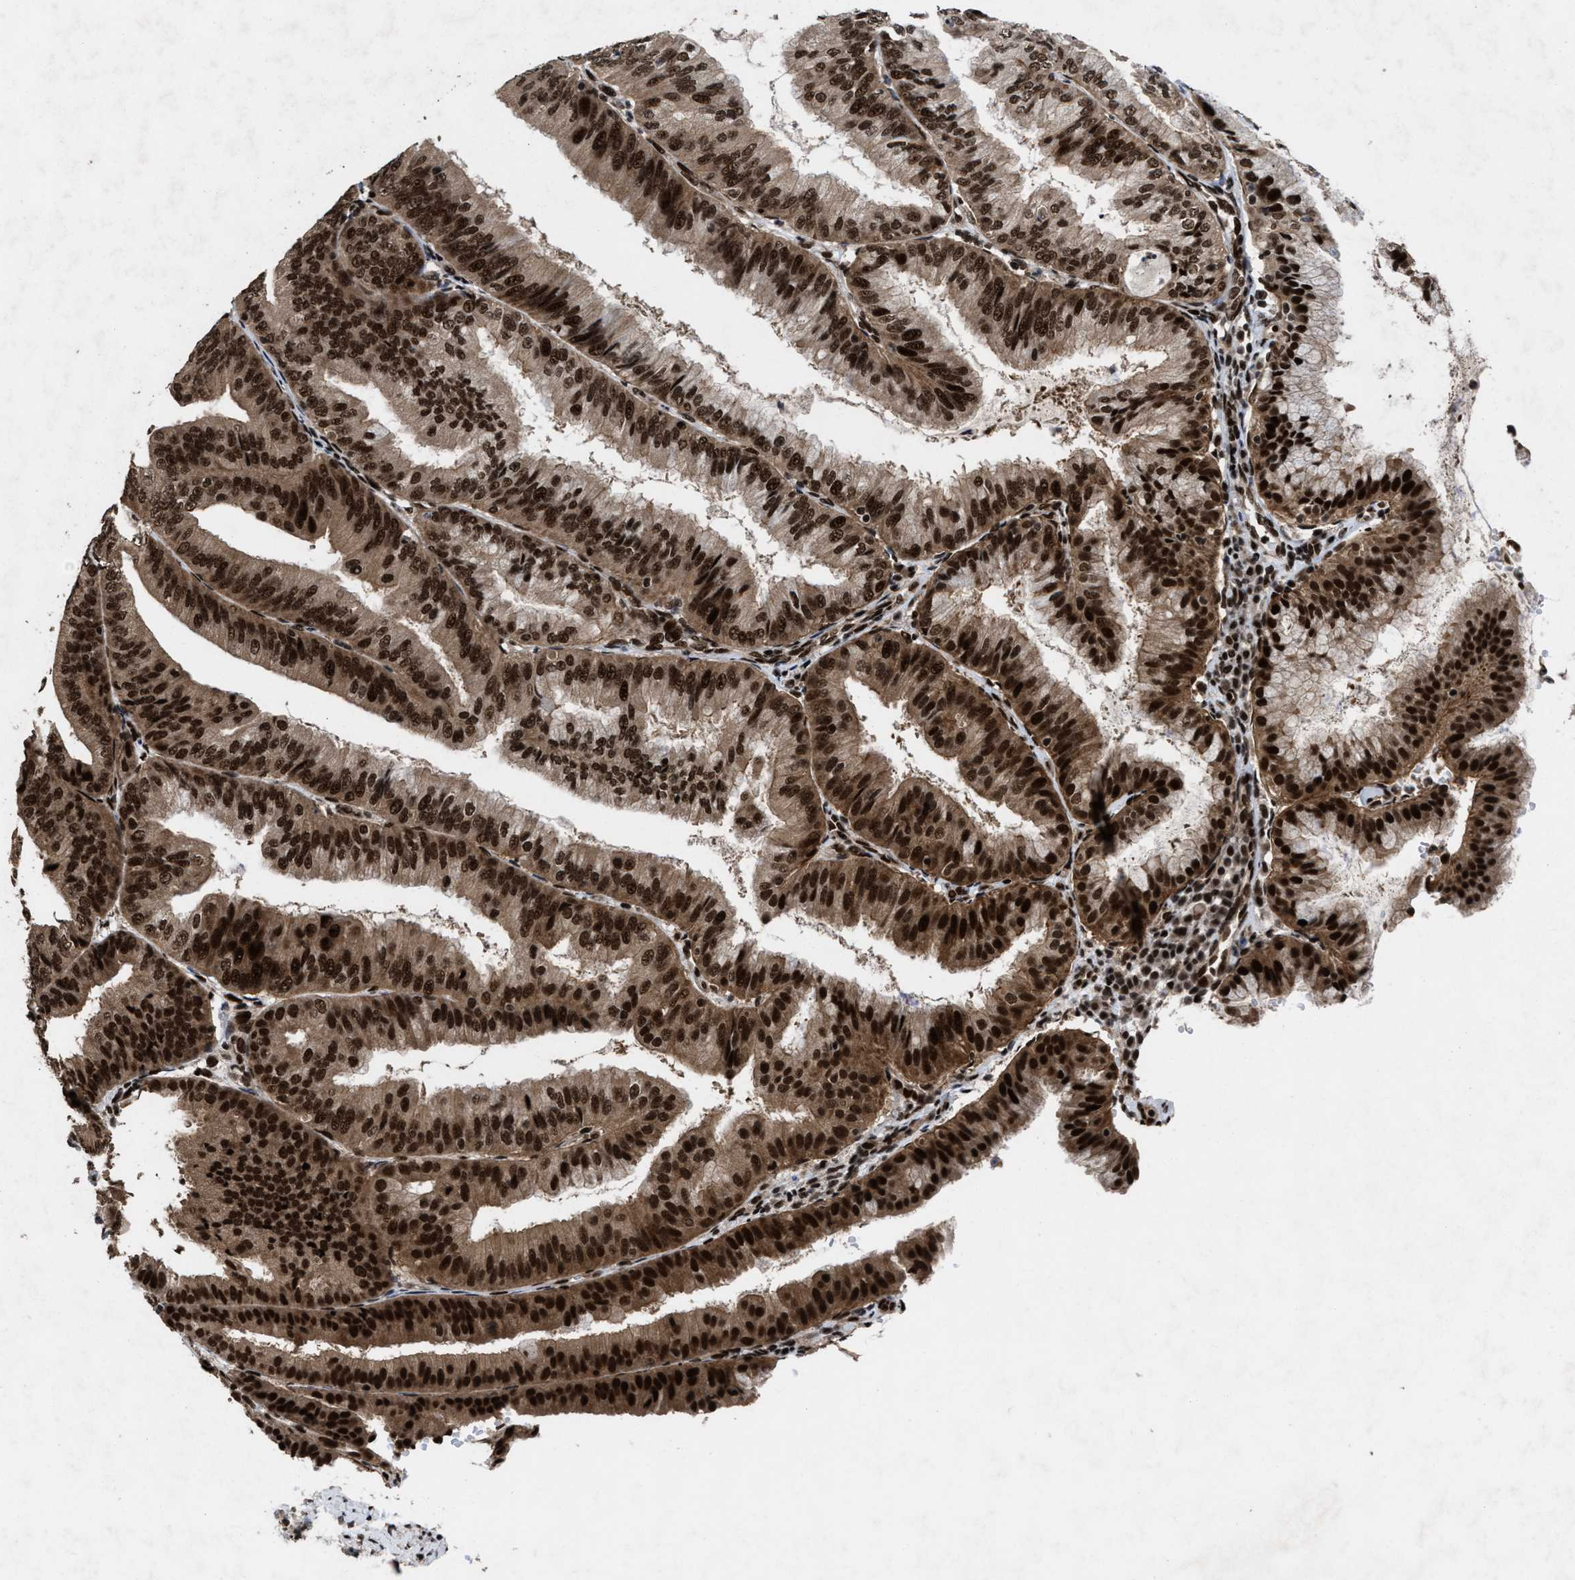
{"staining": {"intensity": "strong", "quantity": ">75%", "location": "cytoplasmic/membranous,nuclear"}, "tissue": "endometrial cancer", "cell_type": "Tumor cells", "image_type": "cancer", "snomed": [{"axis": "morphology", "description": "Adenocarcinoma, NOS"}, {"axis": "topography", "description": "Endometrium"}], "caption": "Tumor cells exhibit high levels of strong cytoplasmic/membranous and nuclear staining in about >75% of cells in human endometrial cancer (adenocarcinoma). The protein is shown in brown color, while the nuclei are stained blue.", "gene": "WIZ", "patient": {"sex": "female", "age": 63}}